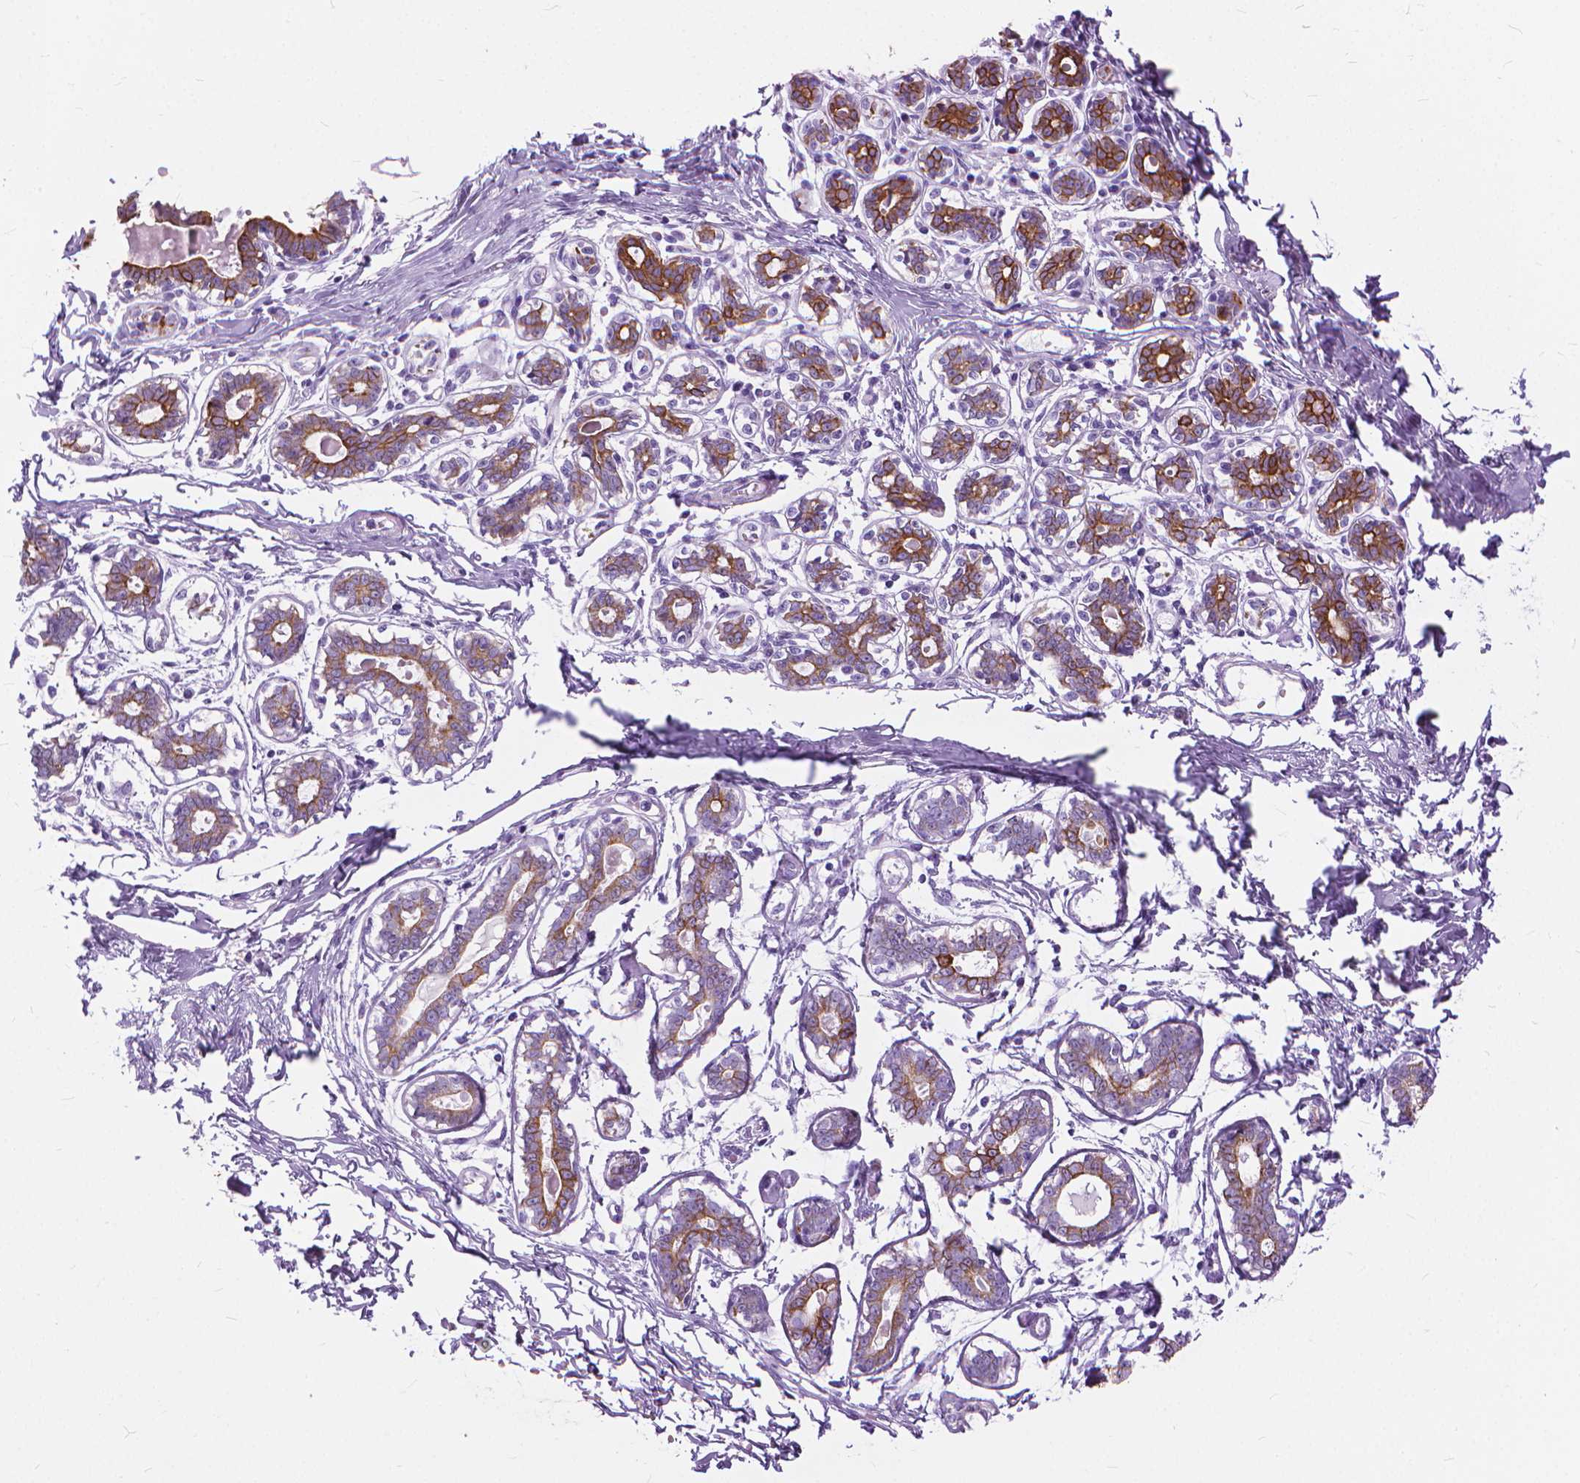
{"staining": {"intensity": "negative", "quantity": "none", "location": "none"}, "tissue": "breast", "cell_type": "Adipocytes", "image_type": "normal", "snomed": [{"axis": "morphology", "description": "Normal tissue, NOS"}, {"axis": "topography", "description": "Skin"}, {"axis": "topography", "description": "Breast"}], "caption": "The immunohistochemistry histopathology image has no significant staining in adipocytes of breast.", "gene": "HTR2B", "patient": {"sex": "female", "age": 43}}